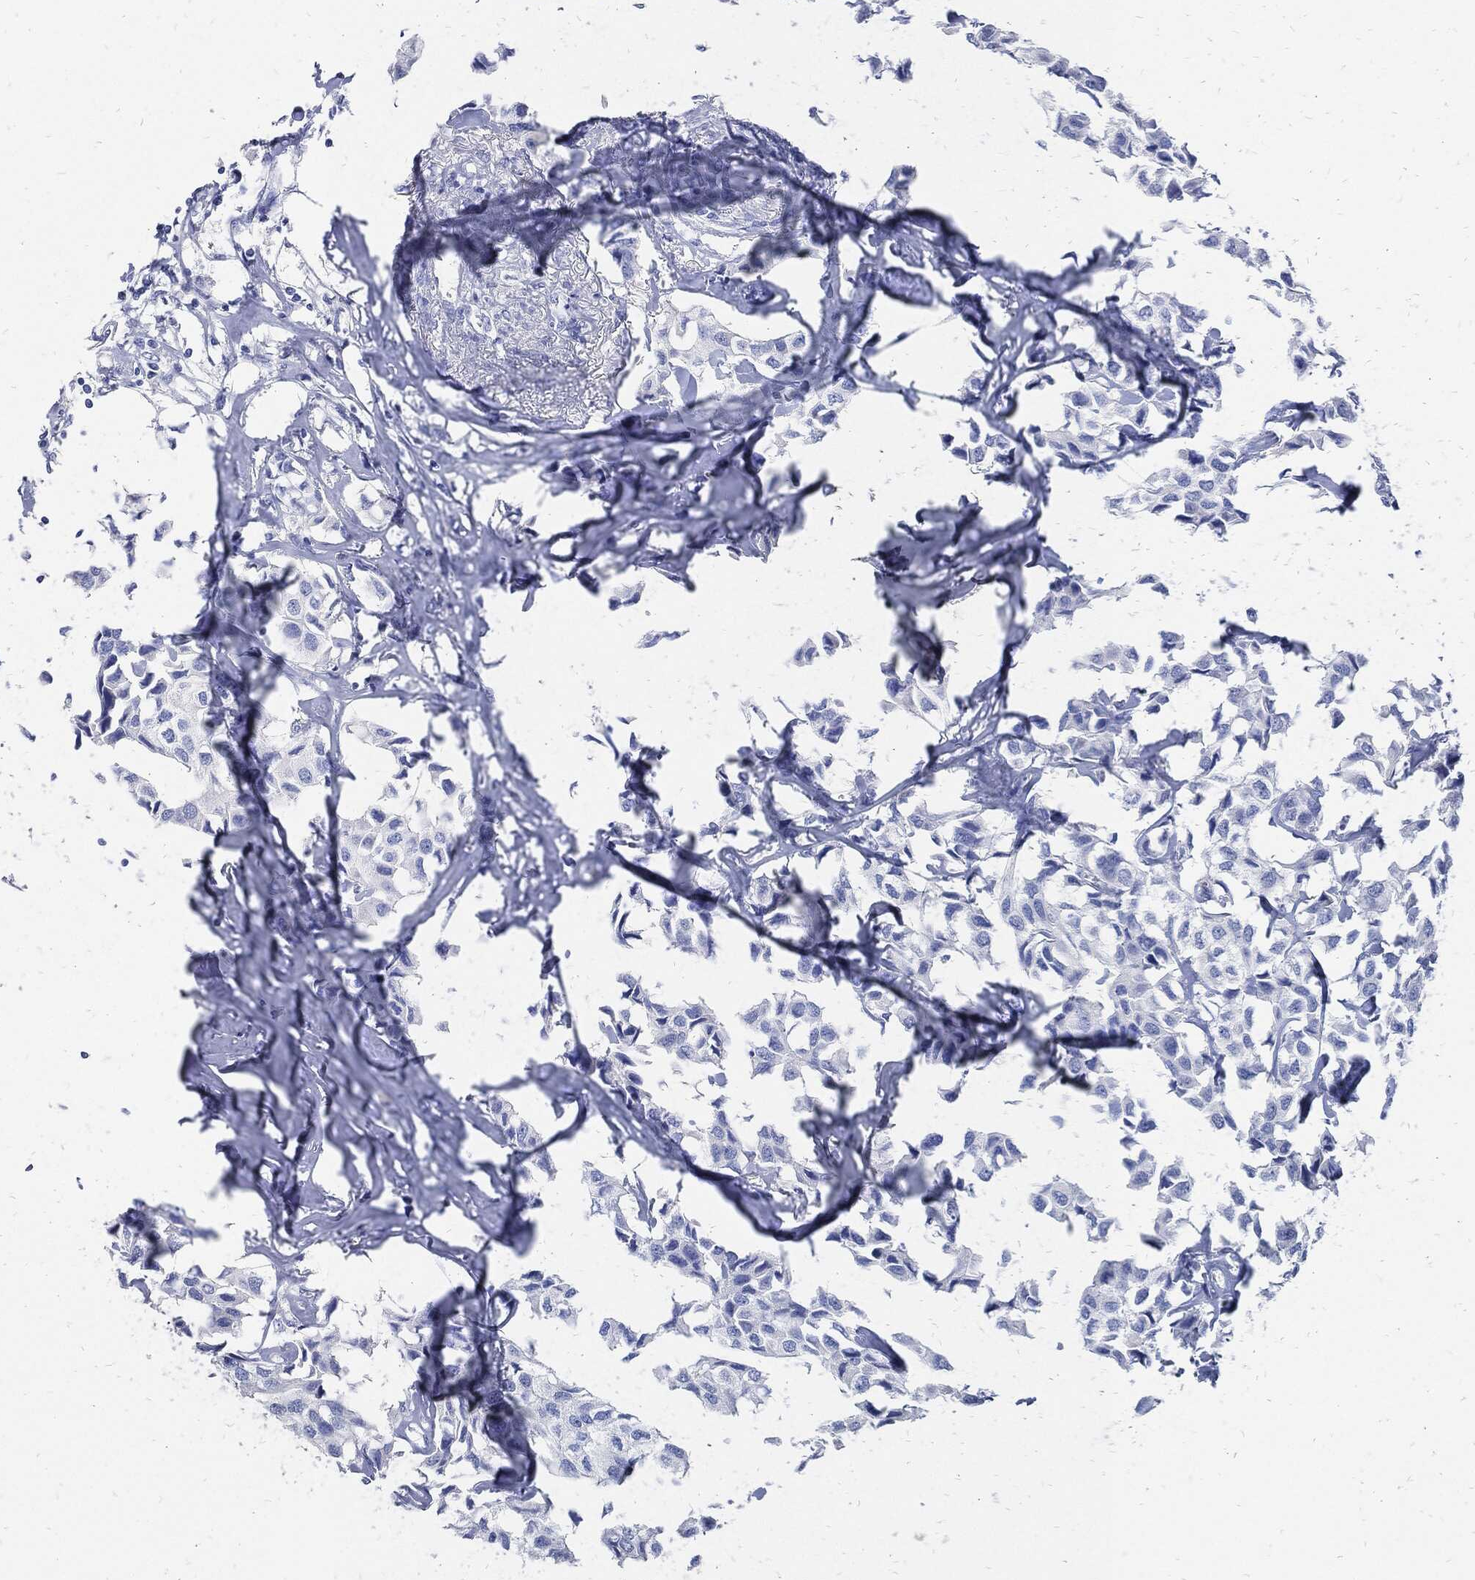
{"staining": {"intensity": "negative", "quantity": "none", "location": "none"}, "tissue": "breast cancer", "cell_type": "Tumor cells", "image_type": "cancer", "snomed": [{"axis": "morphology", "description": "Duct carcinoma"}, {"axis": "topography", "description": "Breast"}], "caption": "An immunohistochemistry (IHC) photomicrograph of breast infiltrating ductal carcinoma is shown. There is no staining in tumor cells of breast infiltrating ductal carcinoma.", "gene": "FABP4", "patient": {"sex": "female", "age": 80}}